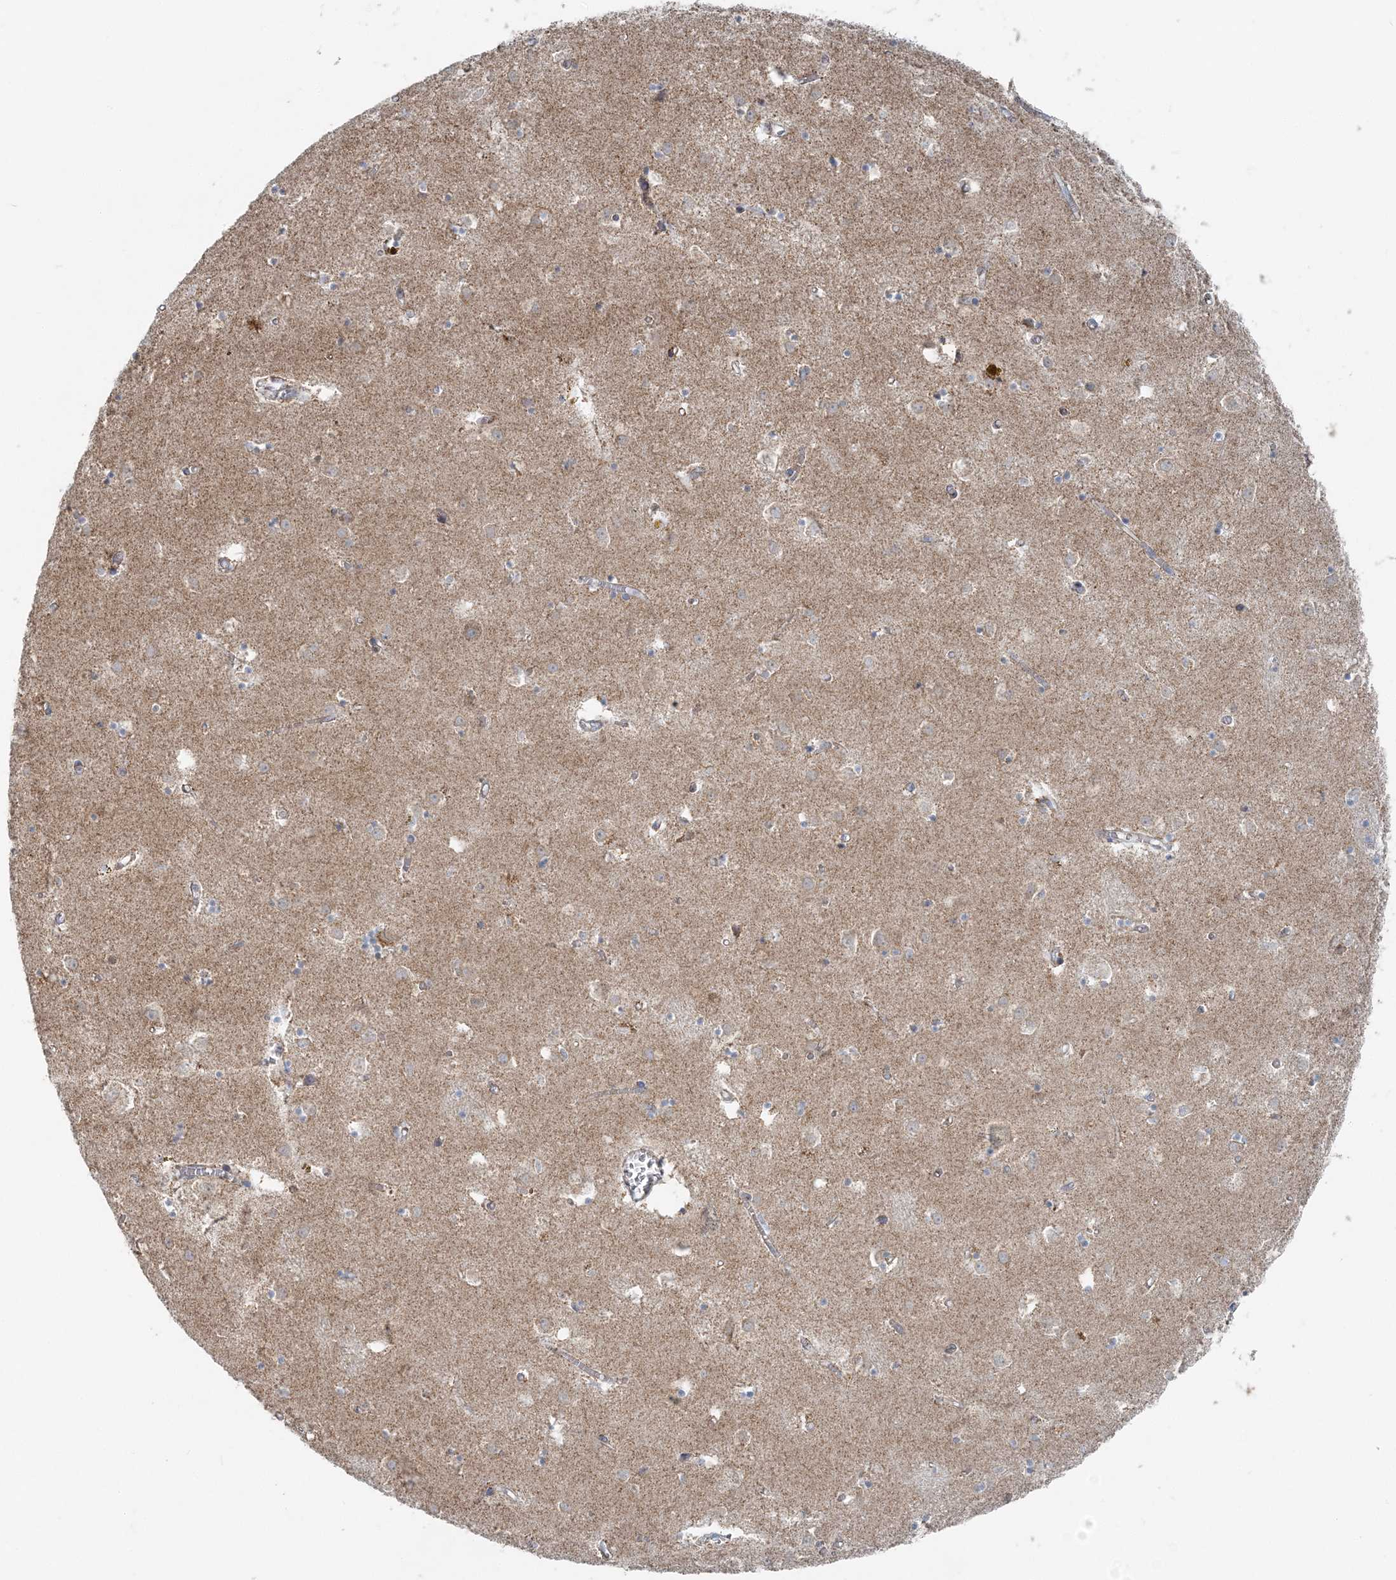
{"staining": {"intensity": "weak", "quantity": "<25%", "location": "cytoplasmic/membranous"}, "tissue": "caudate", "cell_type": "Glial cells", "image_type": "normal", "snomed": [{"axis": "morphology", "description": "Normal tissue, NOS"}, {"axis": "topography", "description": "Lateral ventricle wall"}], "caption": "DAB (3,3'-diaminobenzidine) immunohistochemical staining of benign caudate shows no significant expression in glial cells. (Immunohistochemistry (ihc), brightfield microscopy, high magnification).", "gene": "PCCB", "patient": {"sex": "male", "age": 70}}